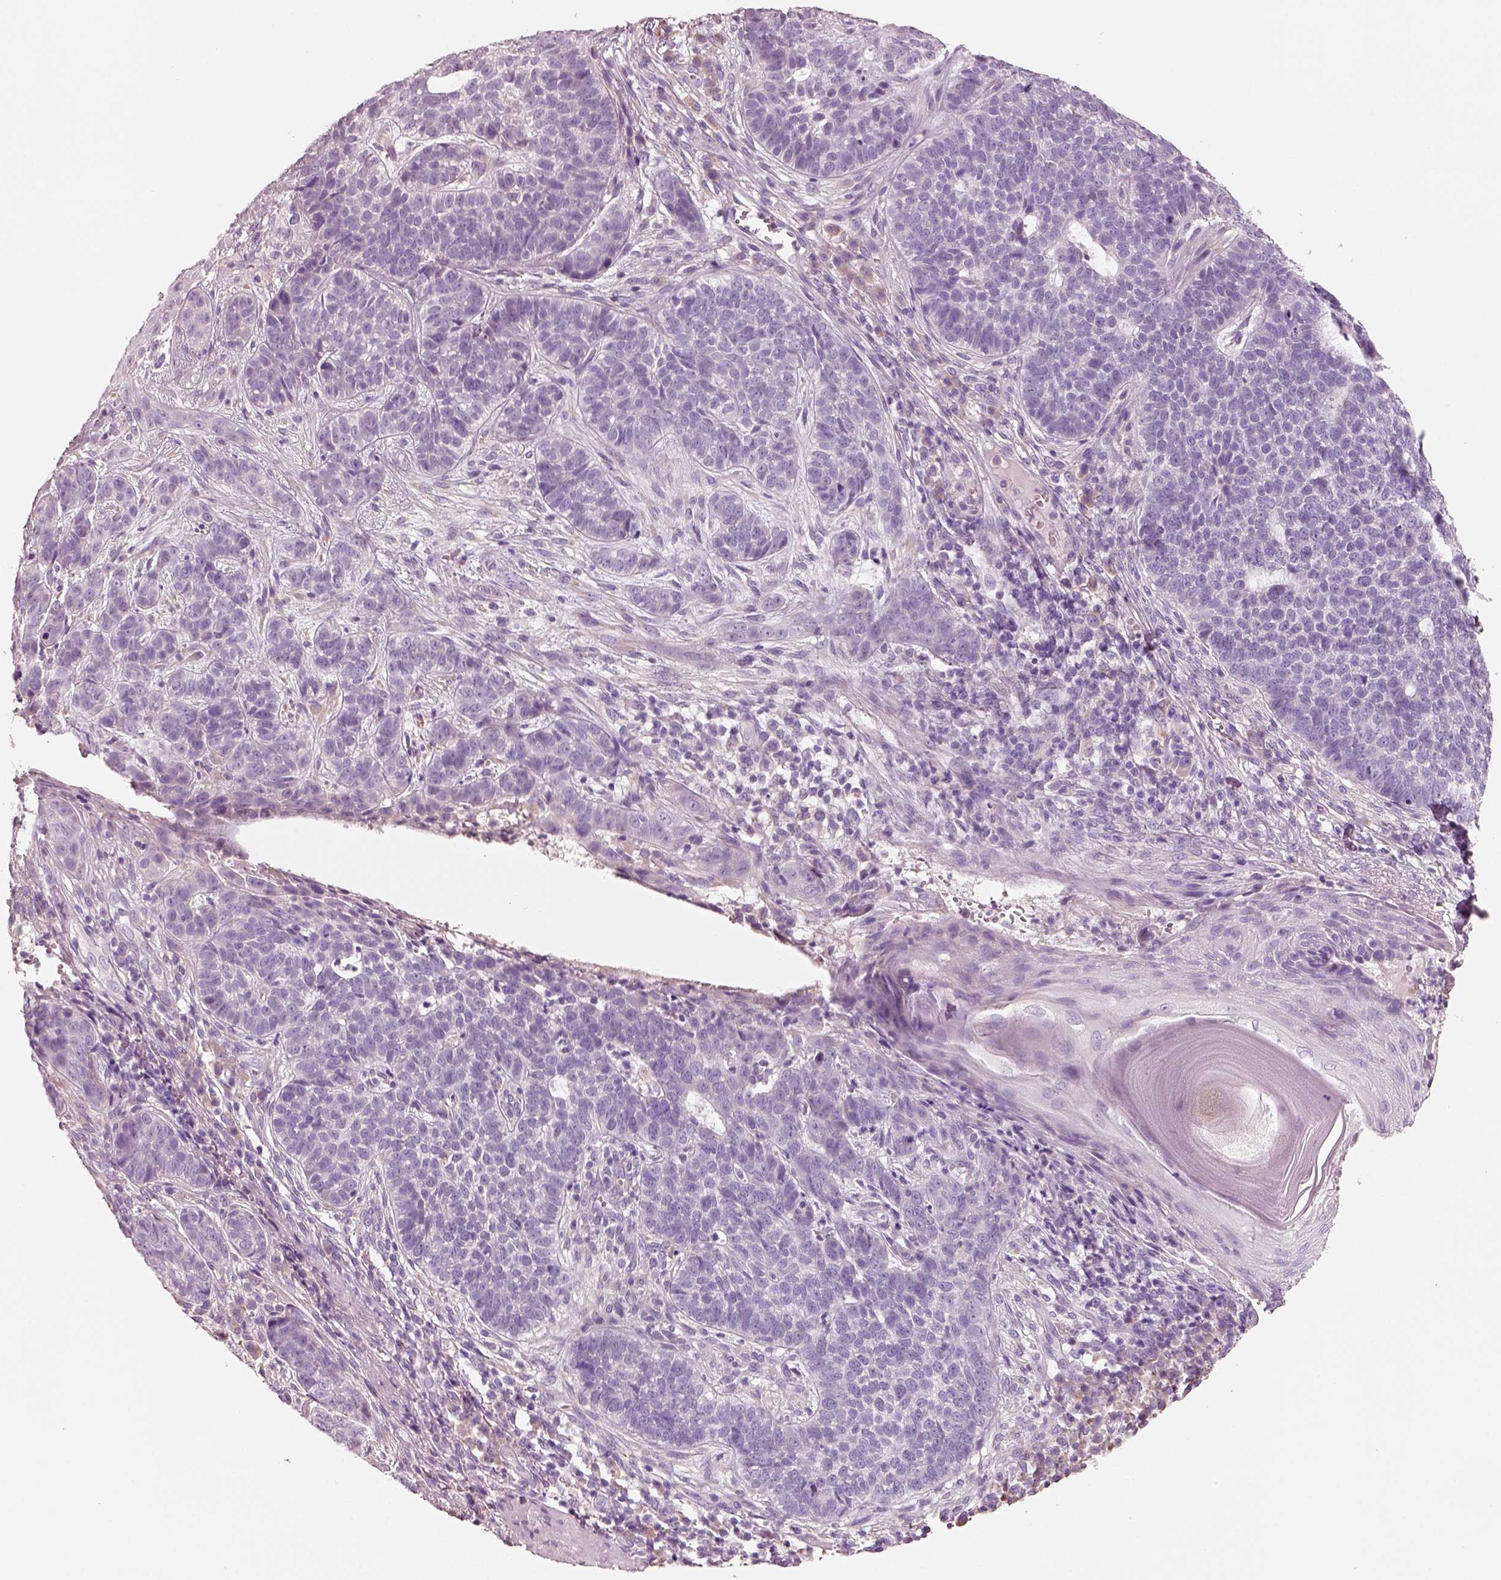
{"staining": {"intensity": "negative", "quantity": "none", "location": "none"}, "tissue": "skin cancer", "cell_type": "Tumor cells", "image_type": "cancer", "snomed": [{"axis": "morphology", "description": "Basal cell carcinoma"}, {"axis": "topography", "description": "Skin"}], "caption": "There is no significant positivity in tumor cells of skin basal cell carcinoma.", "gene": "PNOC", "patient": {"sex": "female", "age": 69}}